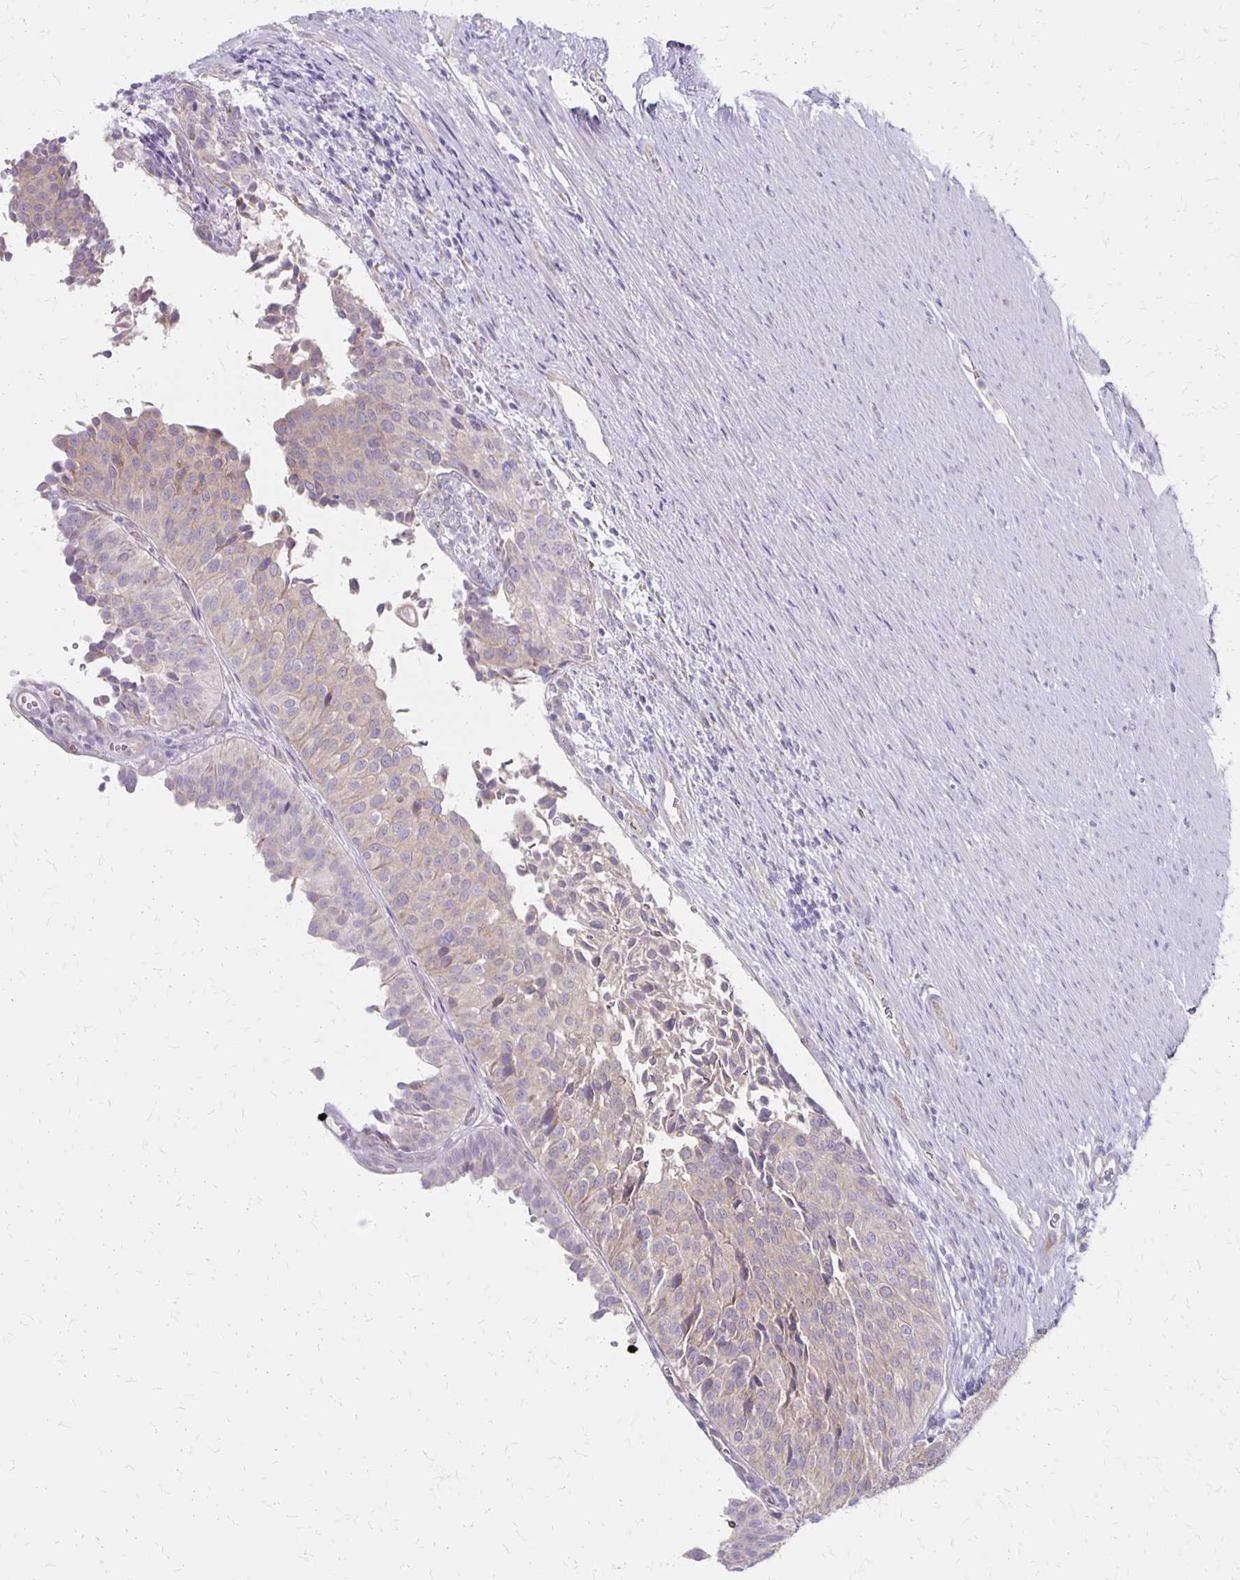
{"staining": {"intensity": "weak", "quantity": "<25%", "location": "cytoplasmic/membranous"}, "tissue": "urinary bladder", "cell_type": "Urothelial cells", "image_type": "normal", "snomed": [{"axis": "morphology", "description": "Normal tissue, NOS"}, {"axis": "topography", "description": "Urinary bladder"}, {"axis": "topography", "description": "Prostate"}], "caption": "The micrograph demonstrates no significant expression in urothelial cells of urinary bladder. The staining is performed using DAB (3,3'-diaminobenzidine) brown chromogen with nuclei counter-stained in using hematoxylin.", "gene": "HOMER1", "patient": {"sex": "male", "age": 77}}